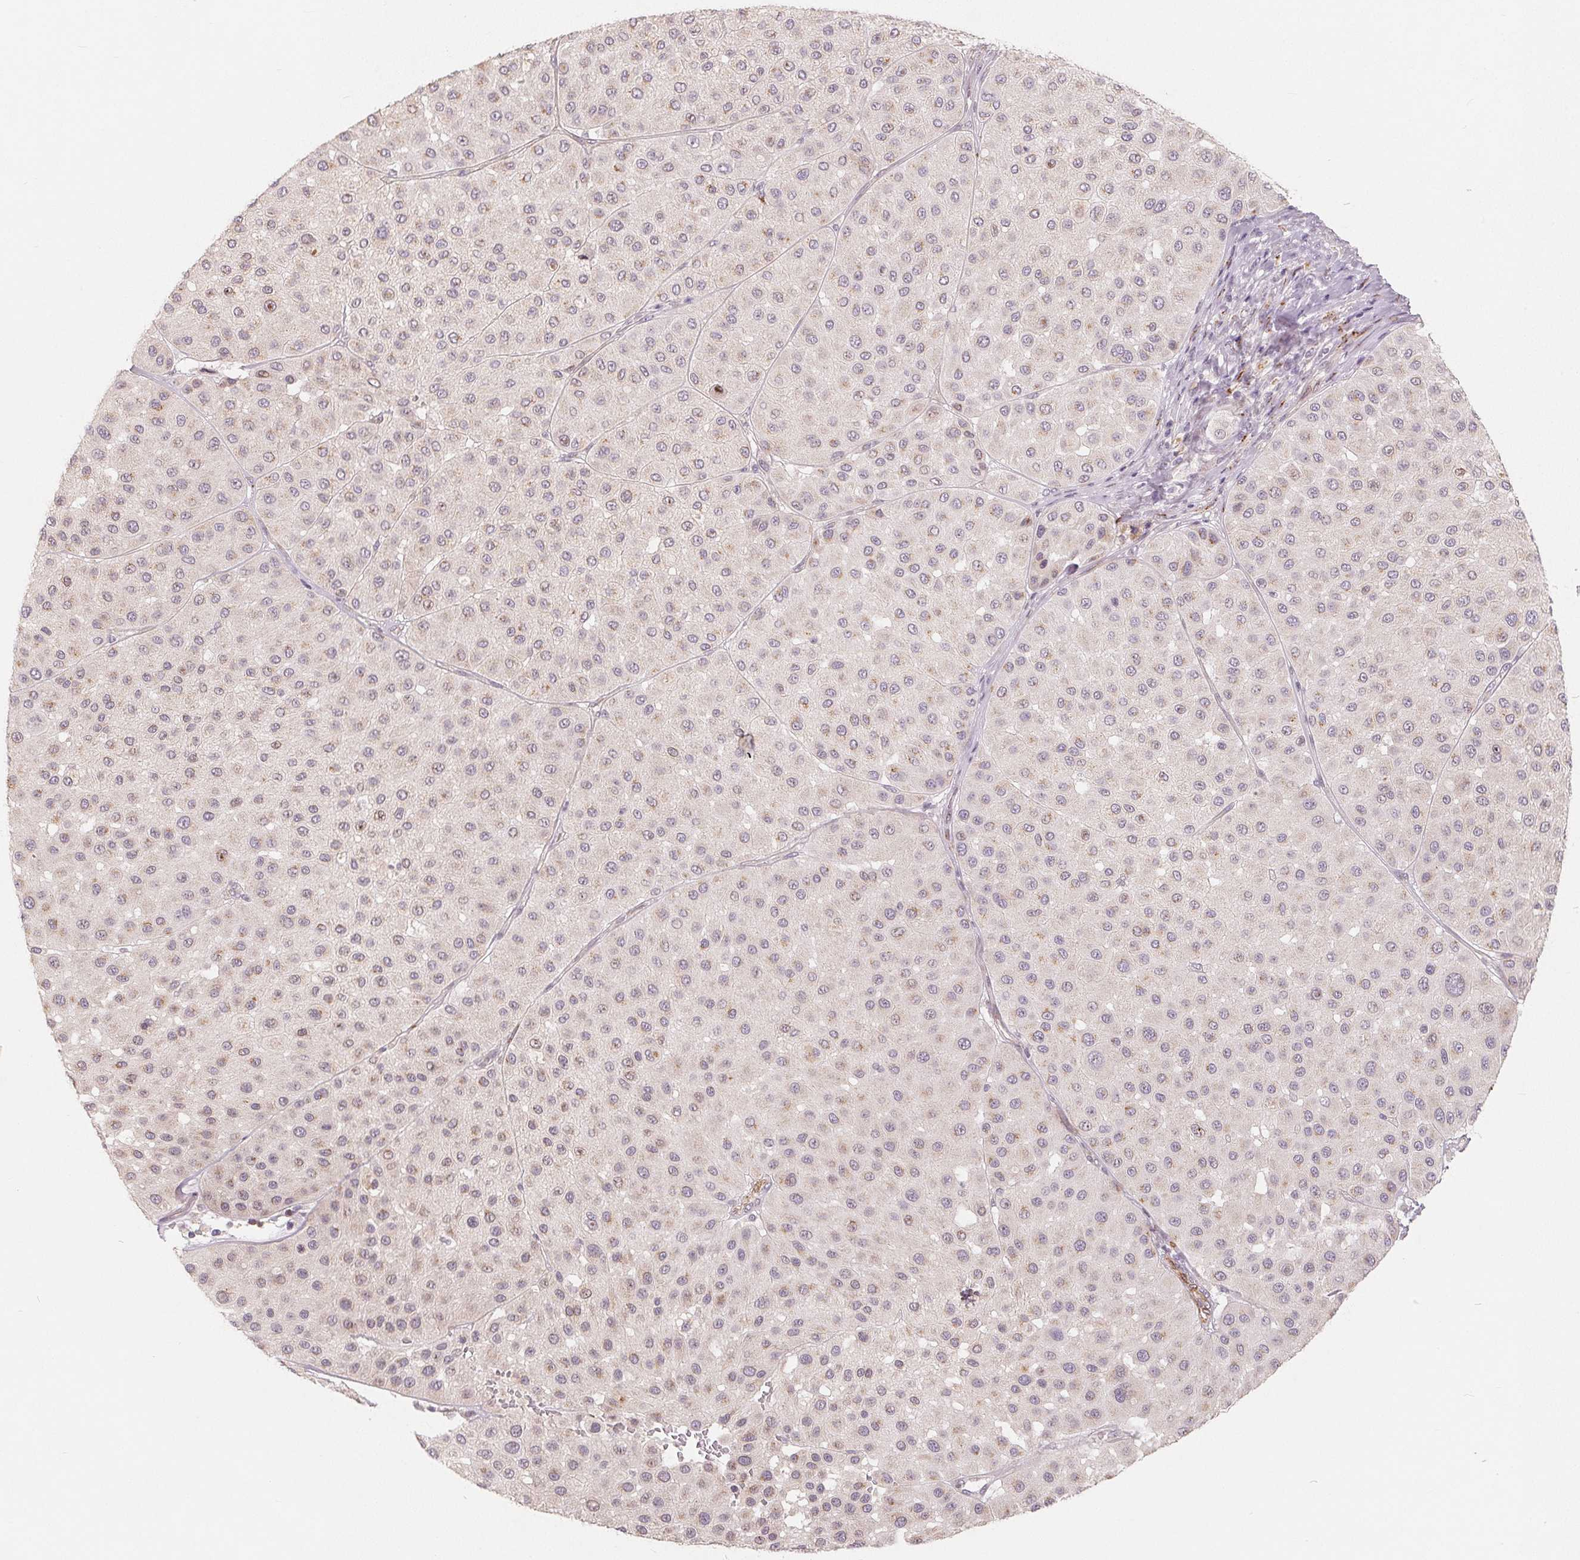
{"staining": {"intensity": "negative", "quantity": "none", "location": "none"}, "tissue": "melanoma", "cell_type": "Tumor cells", "image_type": "cancer", "snomed": [{"axis": "morphology", "description": "Malignant melanoma, Metastatic site"}, {"axis": "topography", "description": "Smooth muscle"}], "caption": "Tumor cells are negative for brown protein staining in melanoma. Brightfield microscopy of immunohistochemistry stained with DAB (3,3'-diaminobenzidine) (brown) and hematoxylin (blue), captured at high magnification.", "gene": "TMSB15B", "patient": {"sex": "male", "age": 41}}